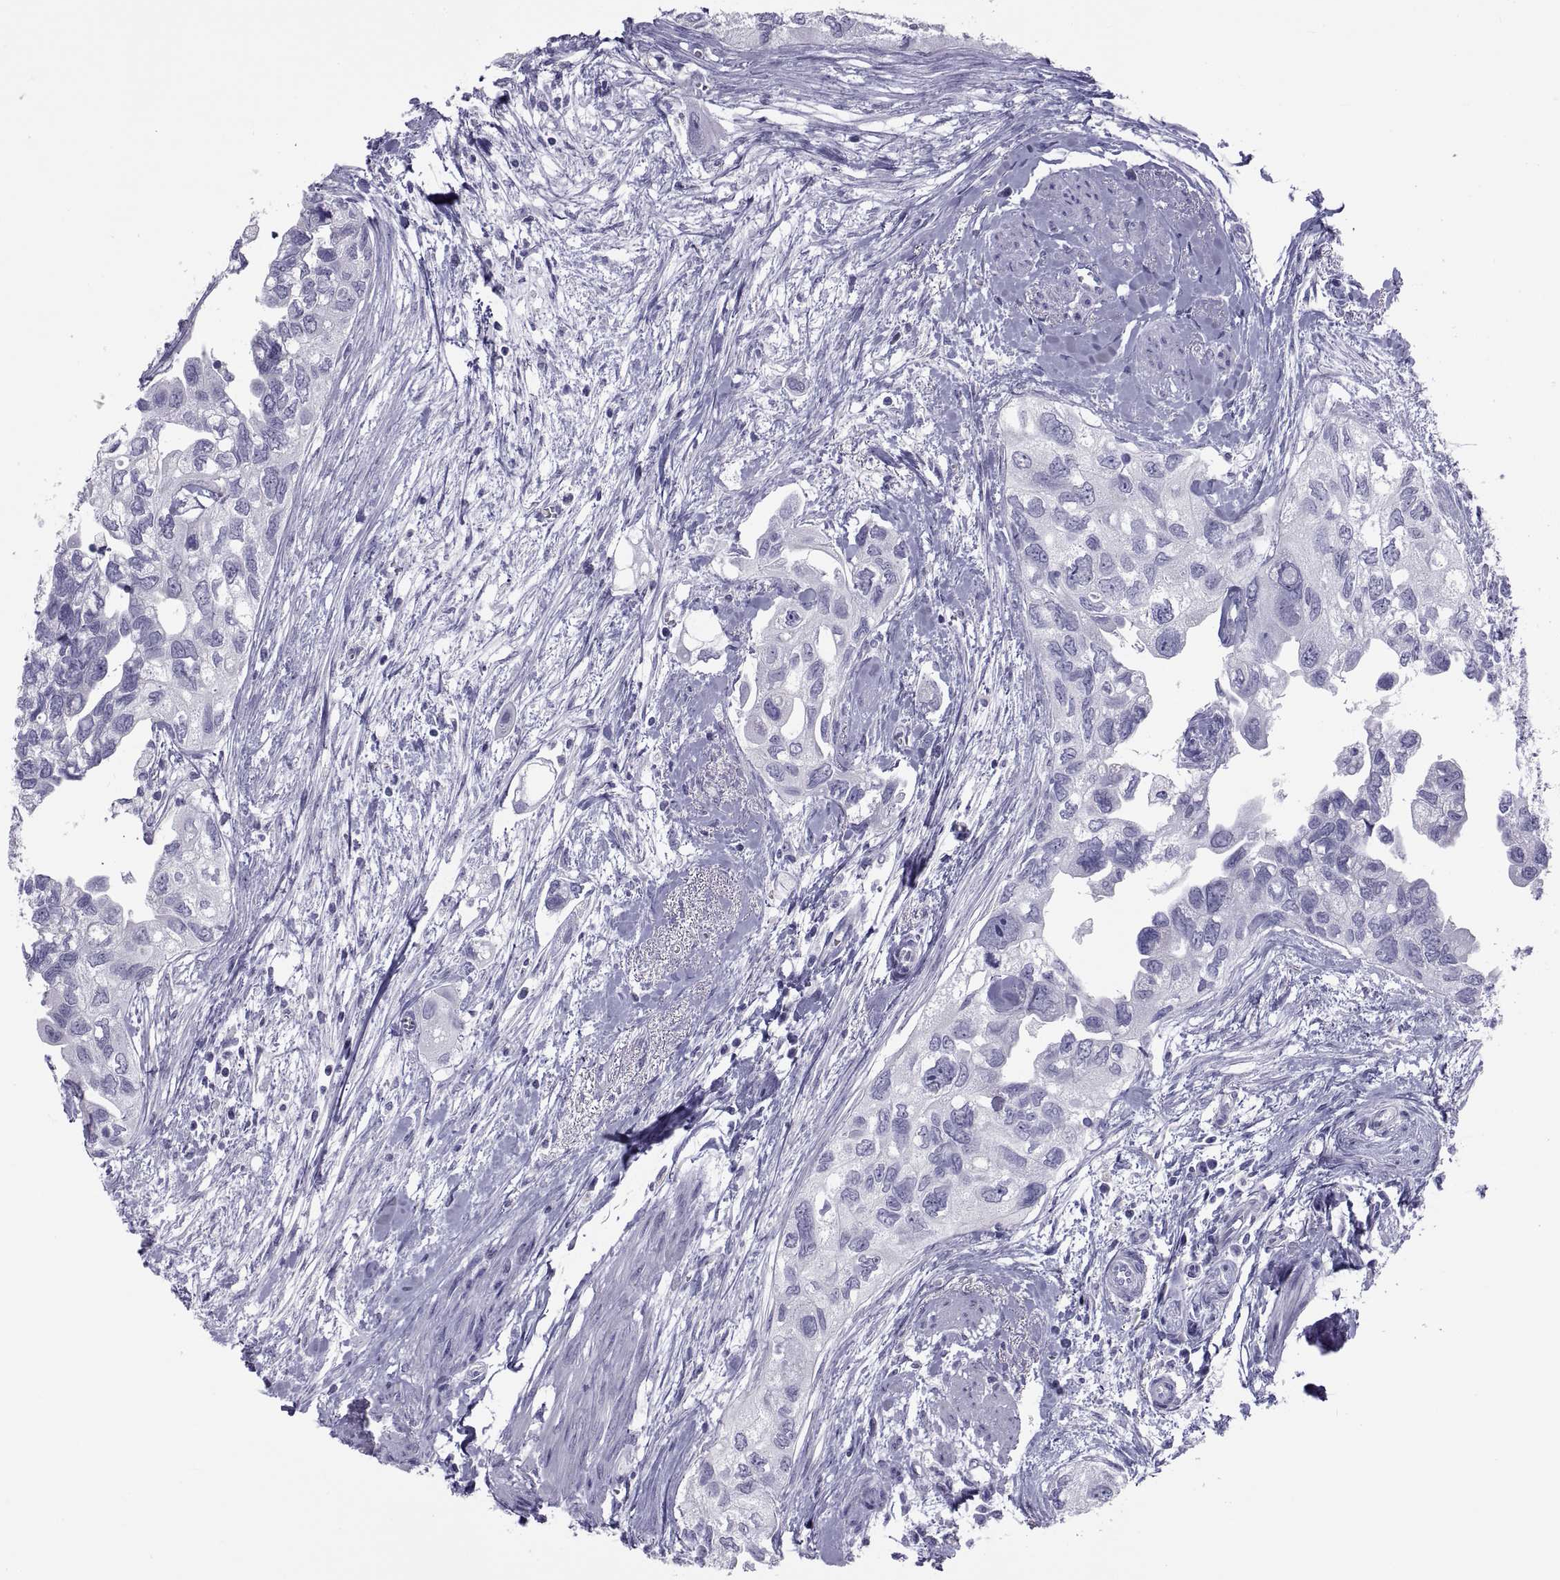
{"staining": {"intensity": "negative", "quantity": "none", "location": "none"}, "tissue": "urothelial cancer", "cell_type": "Tumor cells", "image_type": "cancer", "snomed": [{"axis": "morphology", "description": "Urothelial carcinoma, High grade"}, {"axis": "topography", "description": "Urinary bladder"}], "caption": "Immunohistochemistry (IHC) histopathology image of human urothelial cancer stained for a protein (brown), which demonstrates no staining in tumor cells. The staining is performed using DAB brown chromogen with nuclei counter-stained in using hematoxylin.", "gene": "NPTX2", "patient": {"sex": "male", "age": 59}}